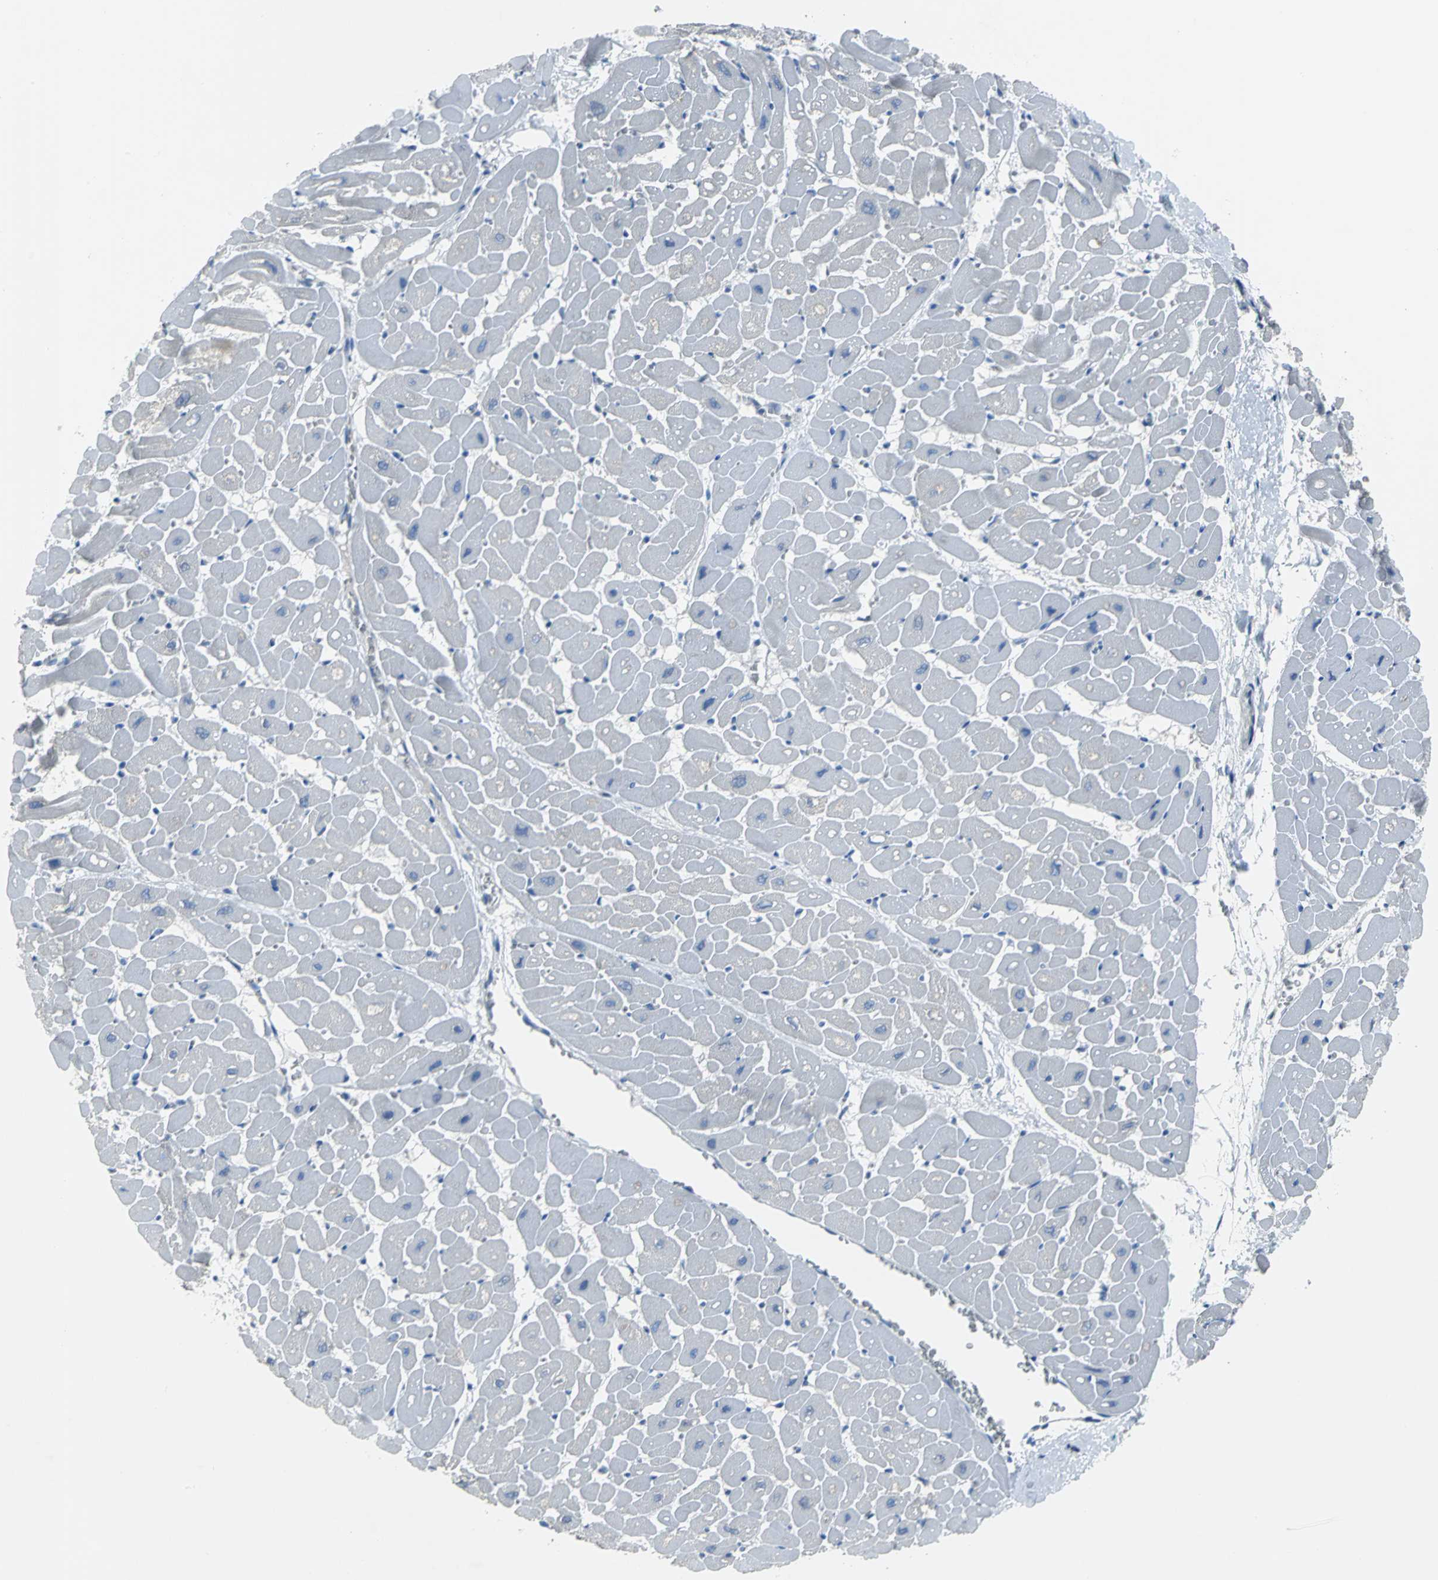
{"staining": {"intensity": "negative", "quantity": "none", "location": "none"}, "tissue": "heart muscle", "cell_type": "Cardiomyocytes", "image_type": "normal", "snomed": [{"axis": "morphology", "description": "Normal tissue, NOS"}, {"axis": "topography", "description": "Heart"}], "caption": "Immunohistochemistry of unremarkable human heart muscle demonstrates no staining in cardiomyocytes.", "gene": "EIF5A", "patient": {"sex": "male", "age": 45}}